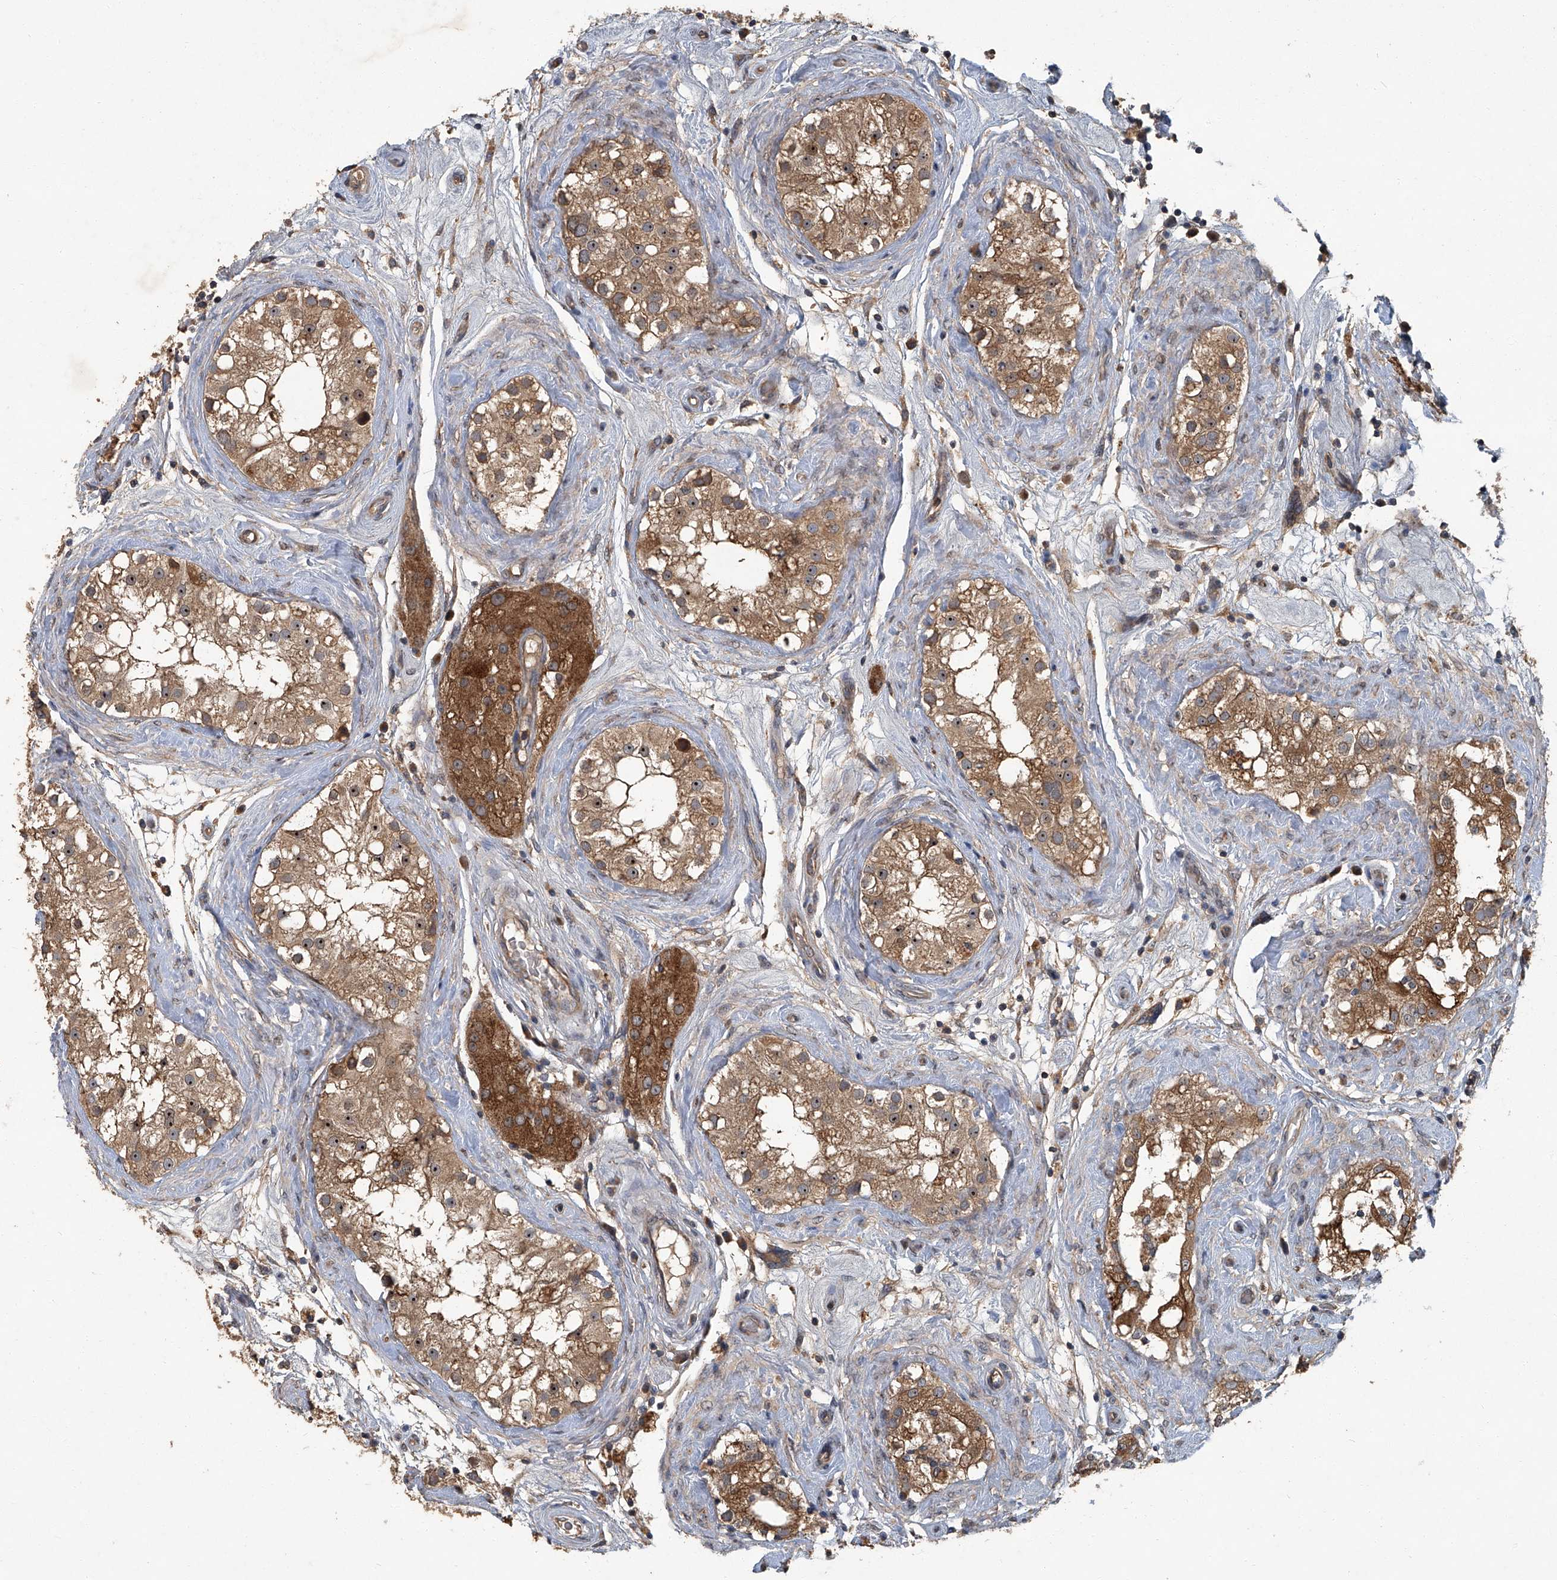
{"staining": {"intensity": "moderate", "quantity": ">75%", "location": "cytoplasmic/membranous,nuclear"}, "tissue": "testis", "cell_type": "Cells in seminiferous ducts", "image_type": "normal", "snomed": [{"axis": "morphology", "description": "Normal tissue, NOS"}, {"axis": "topography", "description": "Testis"}], "caption": "Immunohistochemical staining of benign testis displays moderate cytoplasmic/membranous,nuclear protein expression in approximately >75% of cells in seminiferous ducts.", "gene": "ANKRD34A", "patient": {"sex": "male", "age": 84}}